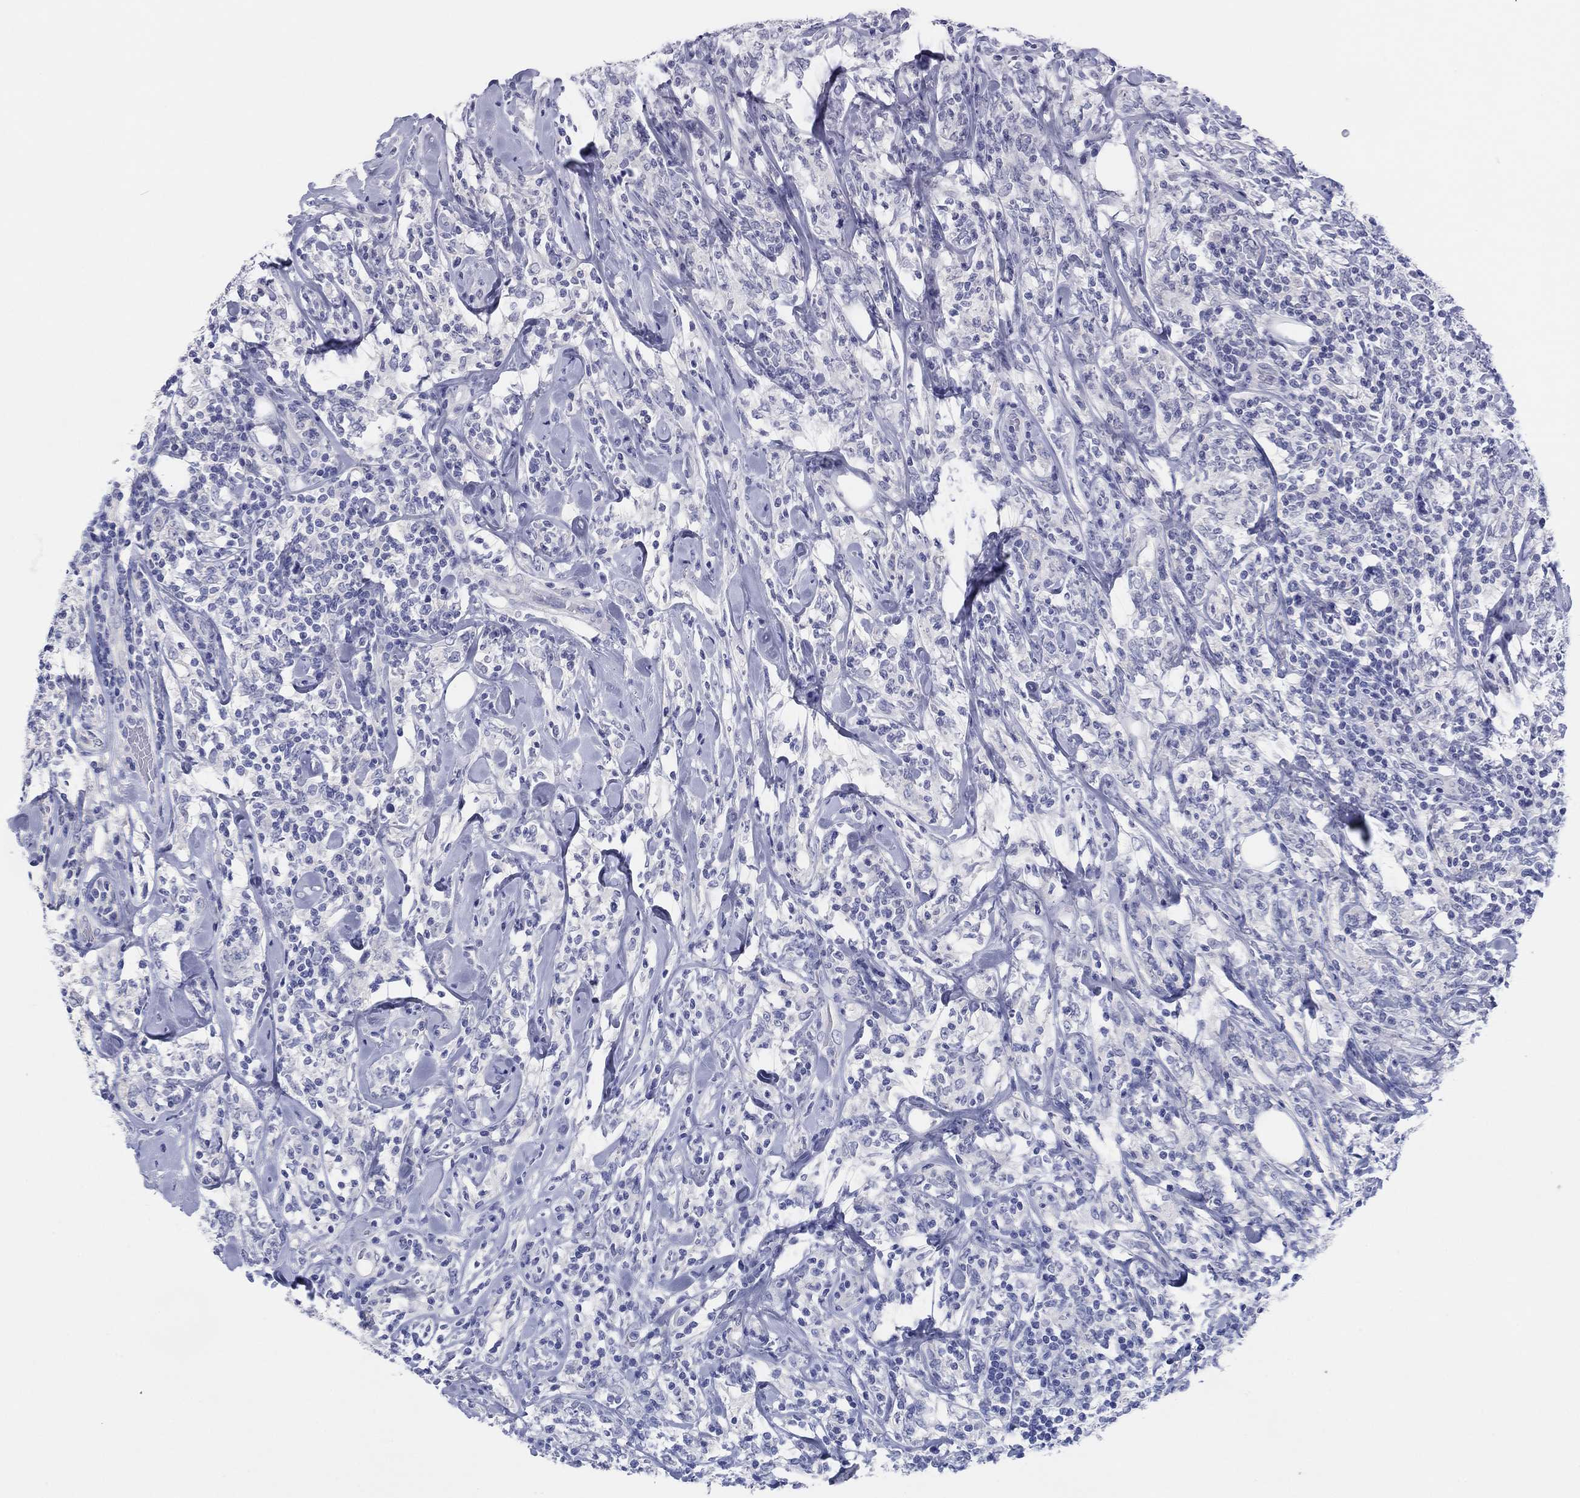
{"staining": {"intensity": "negative", "quantity": "none", "location": "none"}, "tissue": "lymphoma", "cell_type": "Tumor cells", "image_type": "cancer", "snomed": [{"axis": "morphology", "description": "Malignant lymphoma, non-Hodgkin's type, High grade"}, {"axis": "topography", "description": "Lymph node"}], "caption": "There is no significant positivity in tumor cells of malignant lymphoma, non-Hodgkin's type (high-grade).", "gene": "ERICH3", "patient": {"sex": "female", "age": 84}}